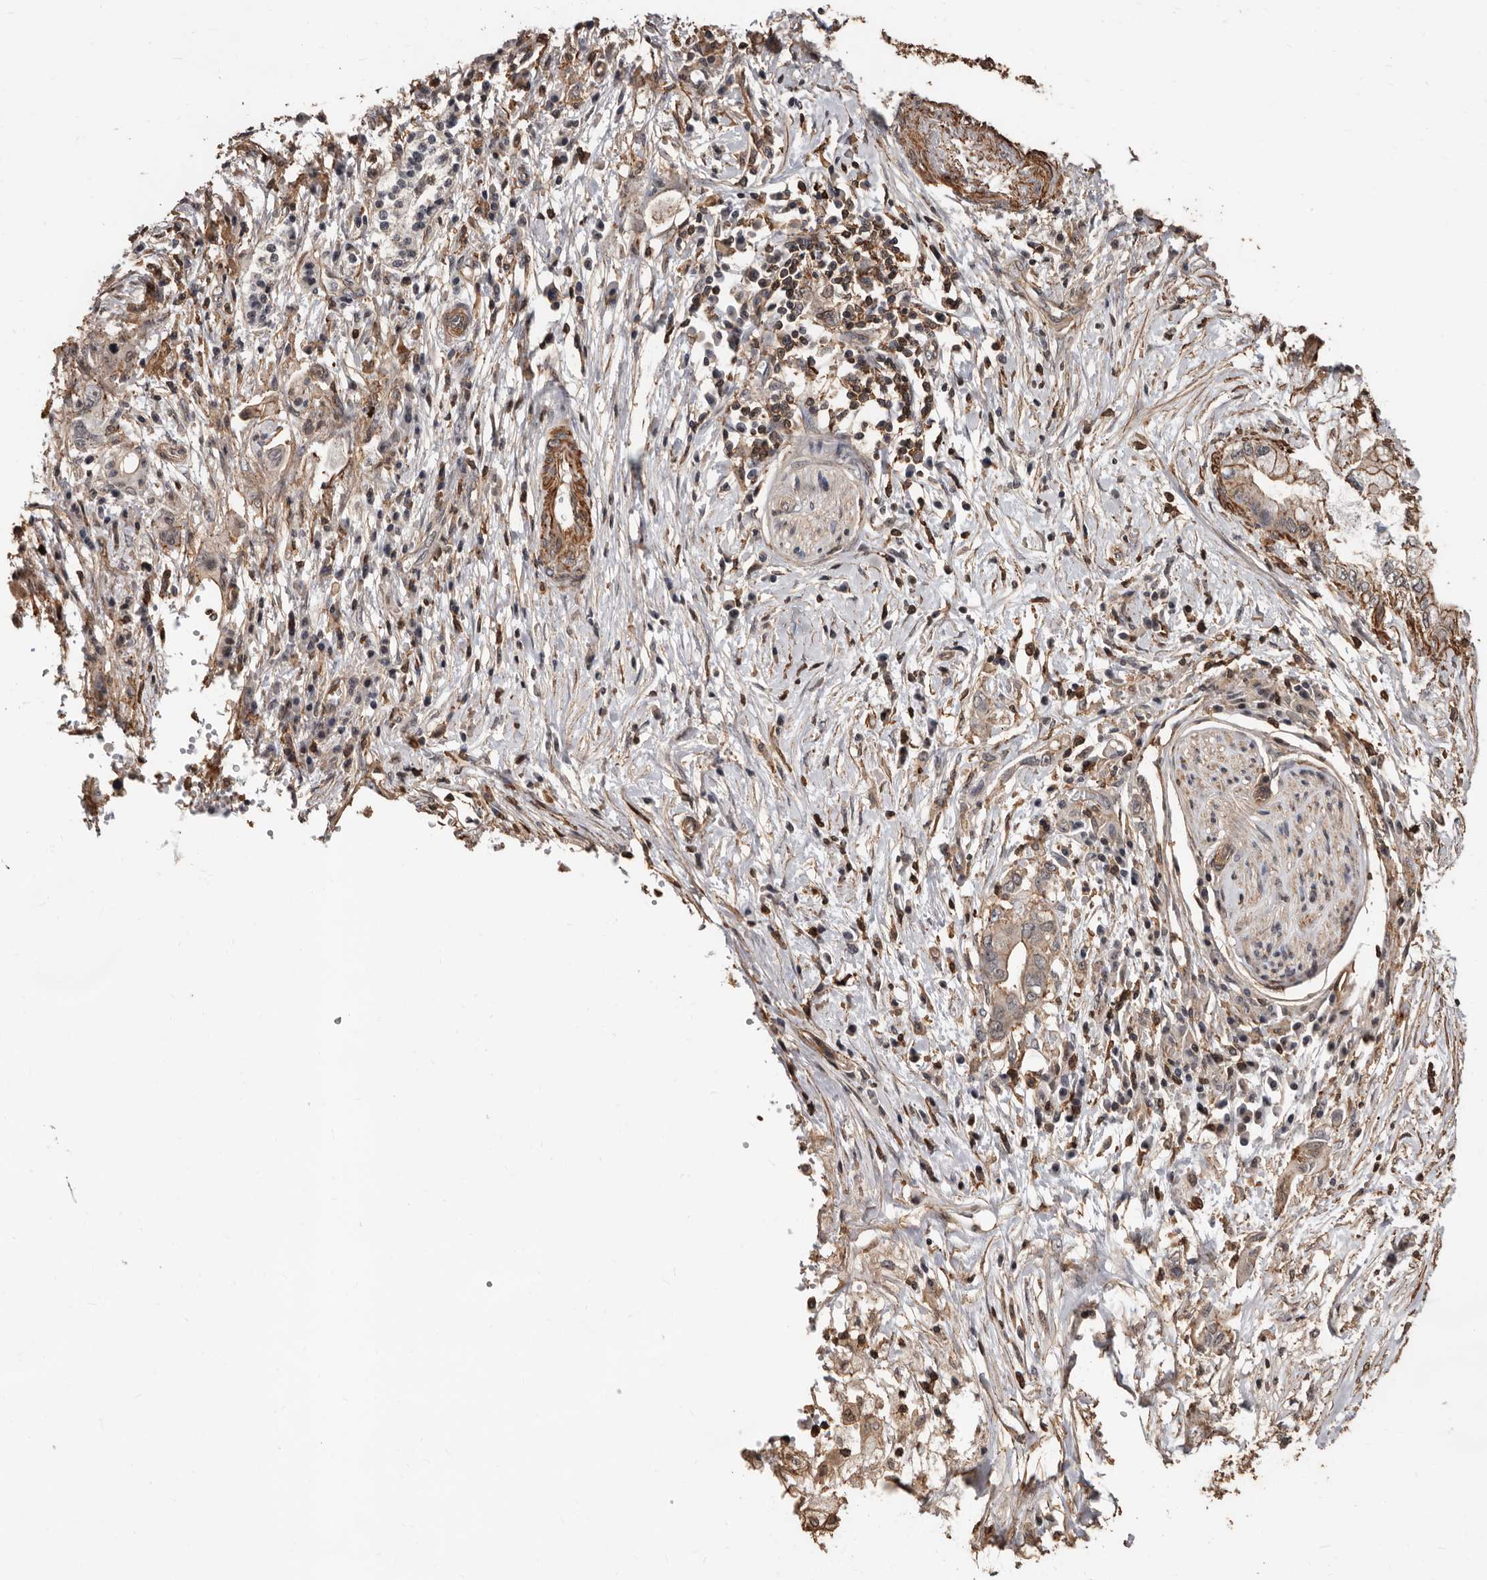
{"staining": {"intensity": "weak", "quantity": "25%-75%", "location": "cytoplasmic/membranous"}, "tissue": "pancreatic cancer", "cell_type": "Tumor cells", "image_type": "cancer", "snomed": [{"axis": "morphology", "description": "Adenocarcinoma, NOS"}, {"axis": "topography", "description": "Pancreas"}], "caption": "A photomicrograph of human adenocarcinoma (pancreatic) stained for a protein demonstrates weak cytoplasmic/membranous brown staining in tumor cells. The protein is stained brown, and the nuclei are stained in blue (DAB IHC with brightfield microscopy, high magnification).", "gene": "GSK3A", "patient": {"sex": "female", "age": 73}}